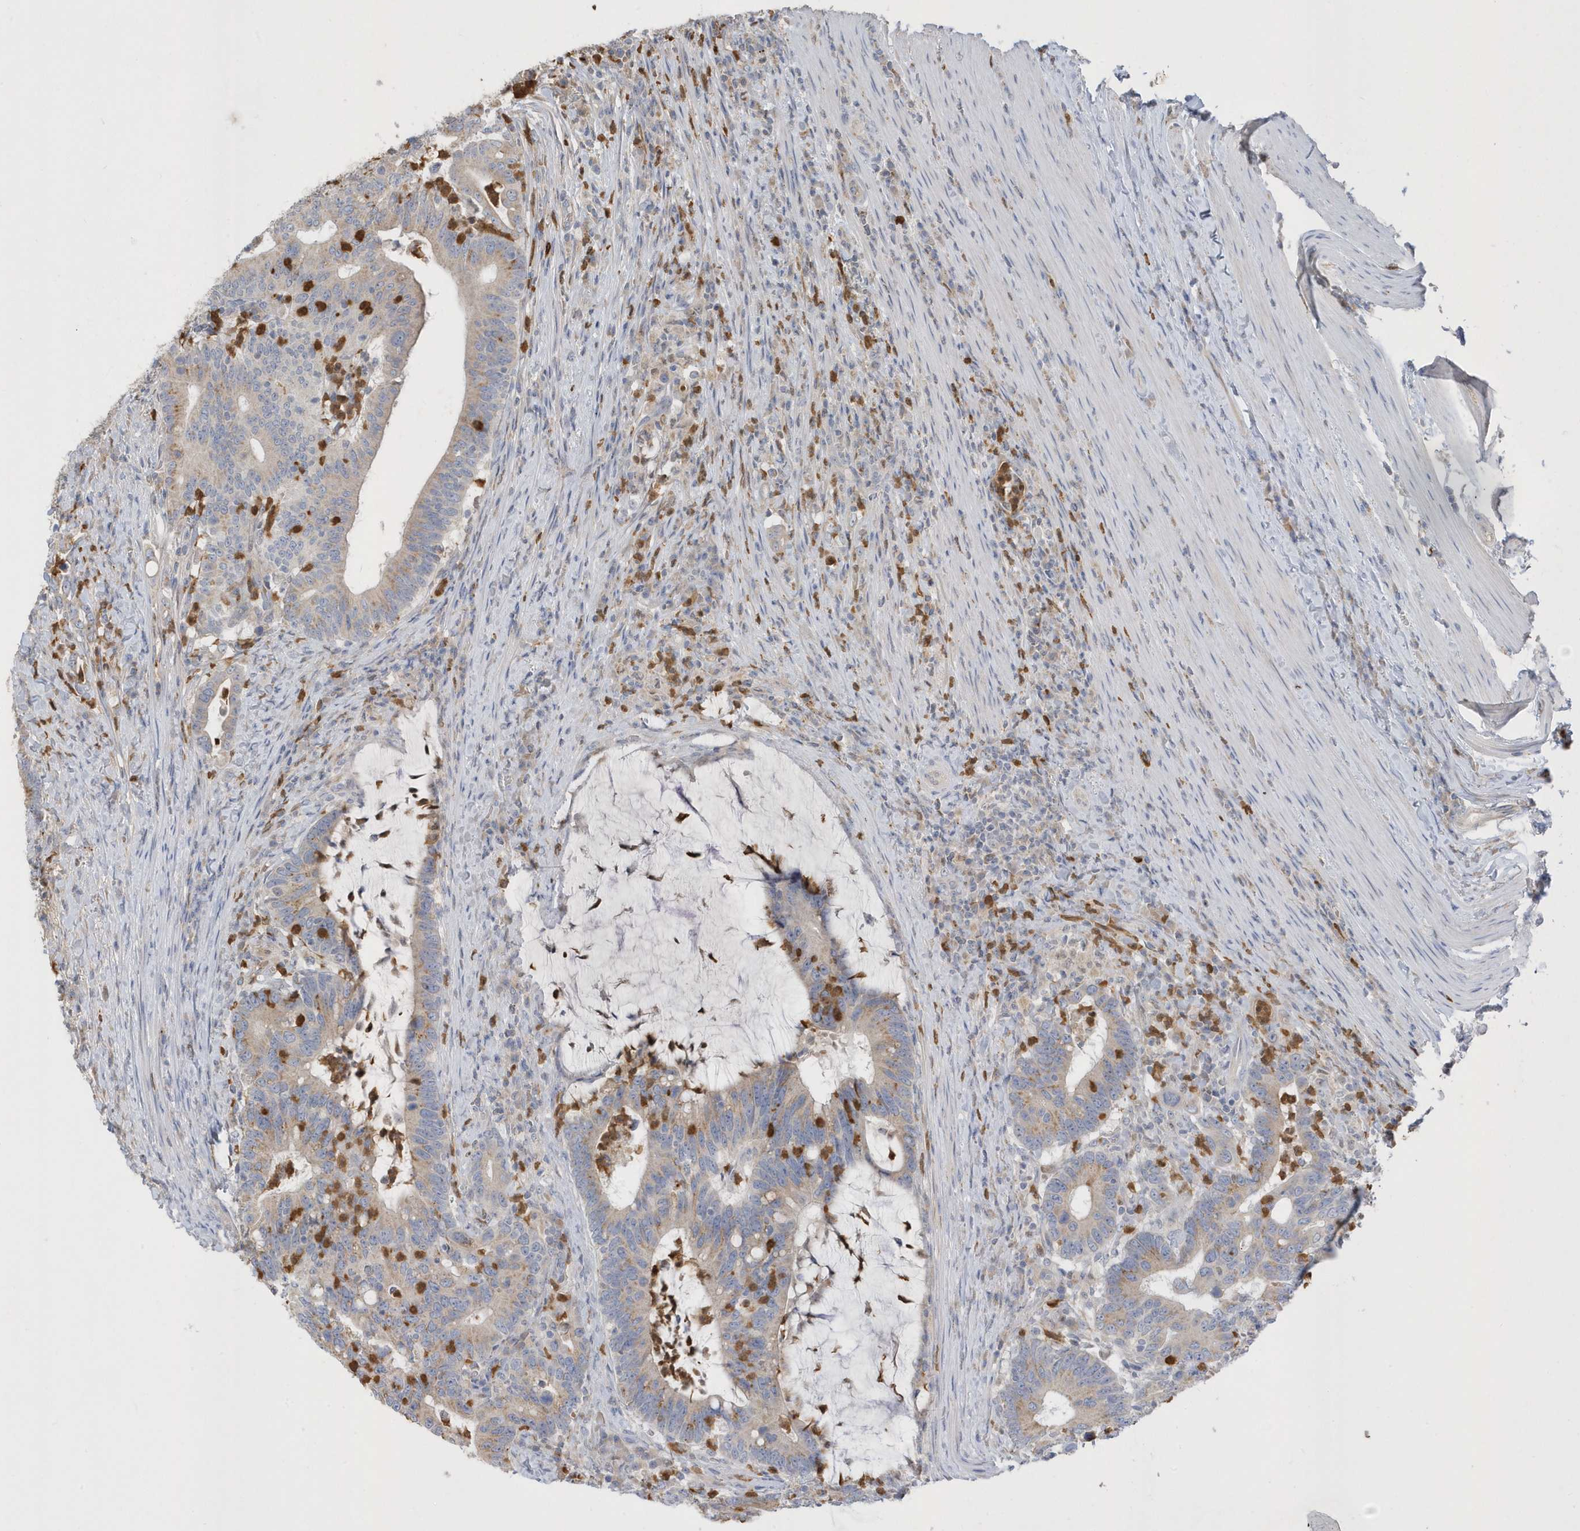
{"staining": {"intensity": "weak", "quantity": "<25%", "location": "cytoplasmic/membranous"}, "tissue": "colorectal cancer", "cell_type": "Tumor cells", "image_type": "cancer", "snomed": [{"axis": "morphology", "description": "Adenocarcinoma, NOS"}, {"axis": "topography", "description": "Colon"}], "caption": "Immunohistochemical staining of colorectal adenocarcinoma demonstrates no significant positivity in tumor cells. The staining was performed using DAB (3,3'-diaminobenzidine) to visualize the protein expression in brown, while the nuclei were stained in blue with hematoxylin (Magnification: 20x).", "gene": "DPP9", "patient": {"sex": "female", "age": 66}}